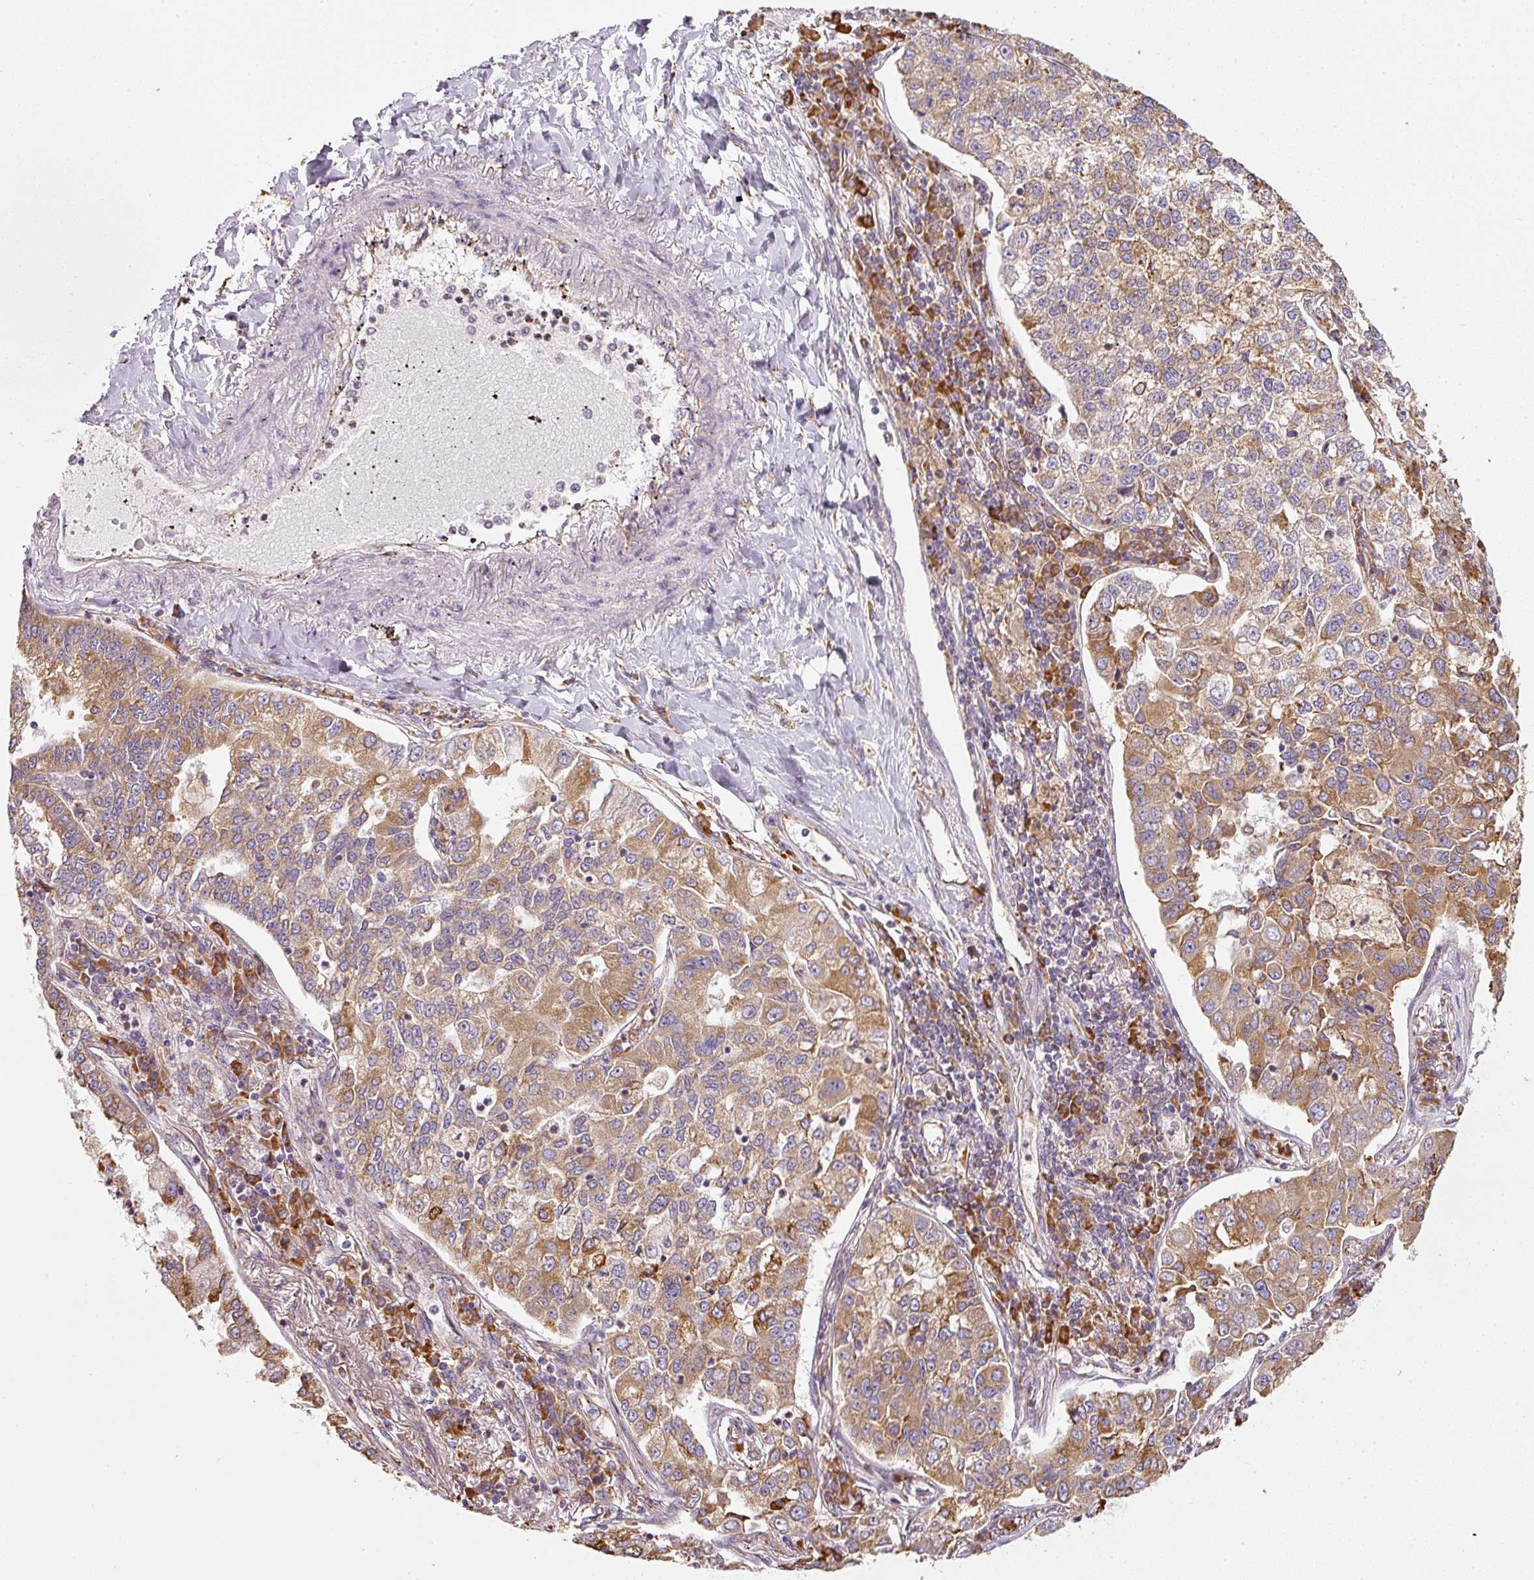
{"staining": {"intensity": "moderate", "quantity": ">75%", "location": "cytoplasmic/membranous"}, "tissue": "lung cancer", "cell_type": "Tumor cells", "image_type": "cancer", "snomed": [{"axis": "morphology", "description": "Adenocarcinoma, NOS"}, {"axis": "topography", "description": "Lung"}], "caption": "There is medium levels of moderate cytoplasmic/membranous staining in tumor cells of lung adenocarcinoma, as demonstrated by immunohistochemical staining (brown color).", "gene": "MORN4", "patient": {"sex": "male", "age": 49}}